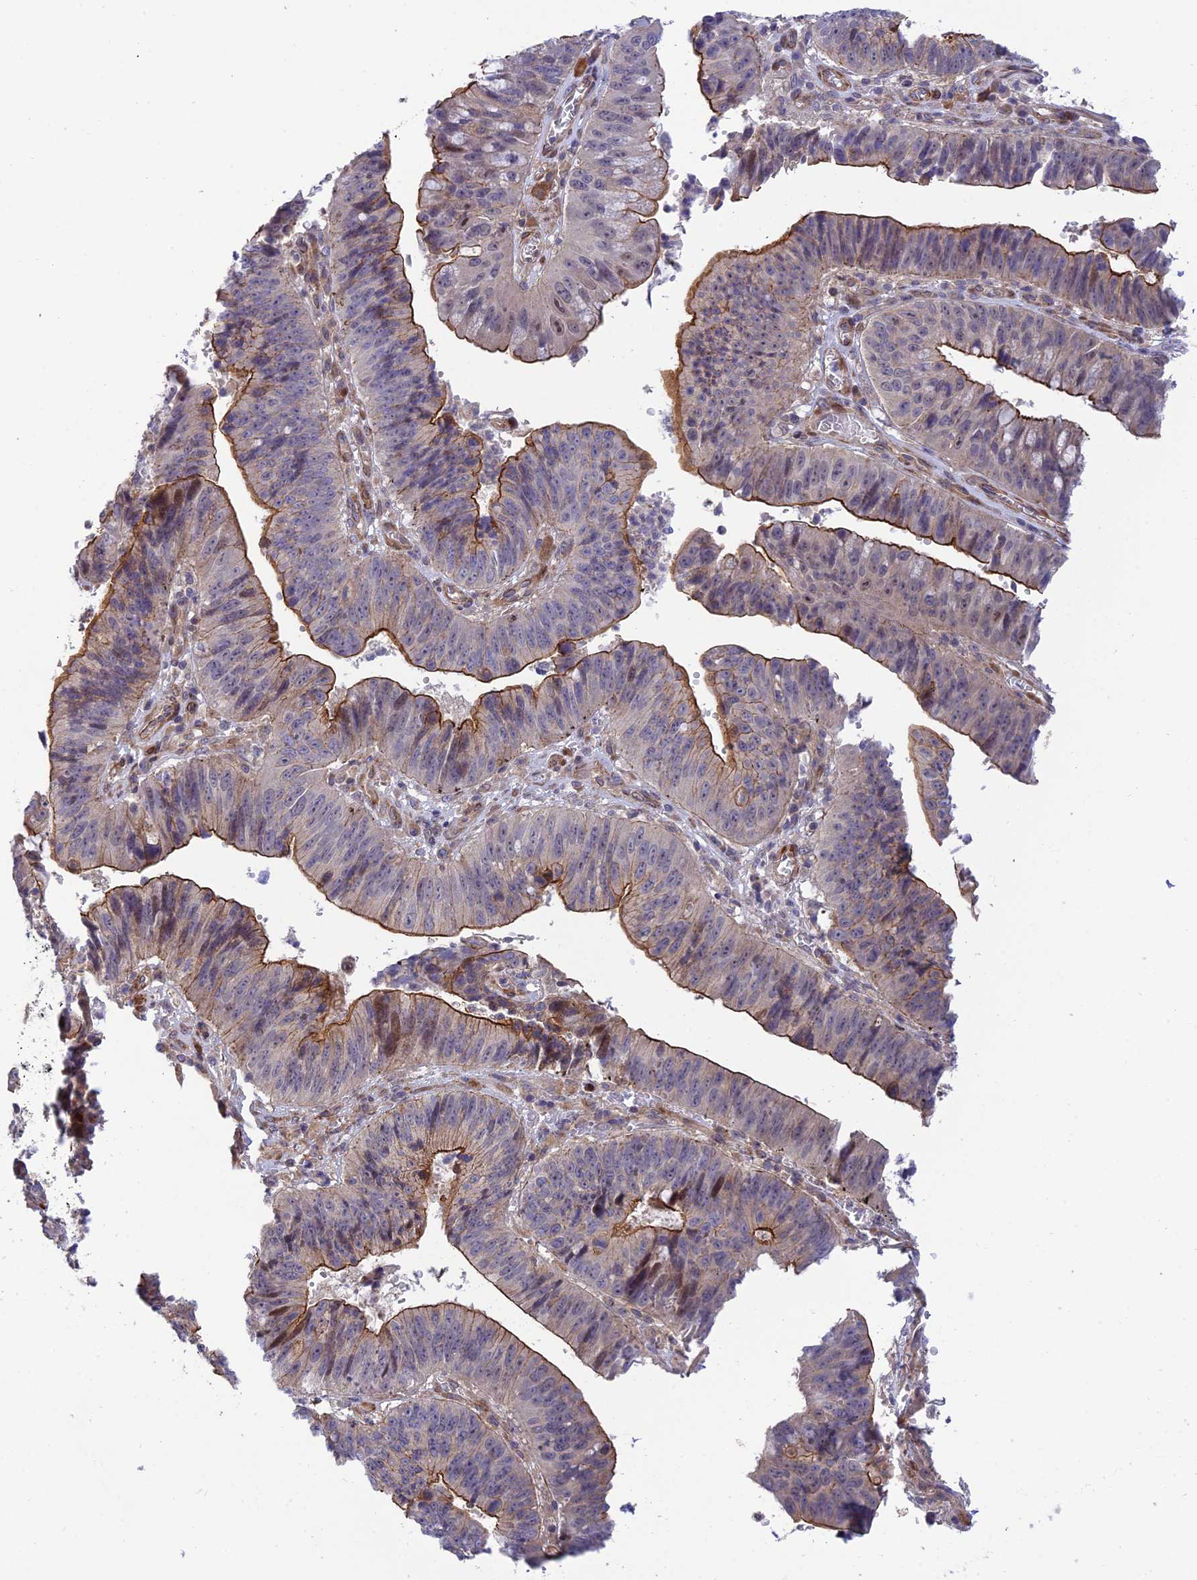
{"staining": {"intensity": "strong", "quantity": "25%-75%", "location": "cytoplasmic/membranous"}, "tissue": "stomach cancer", "cell_type": "Tumor cells", "image_type": "cancer", "snomed": [{"axis": "morphology", "description": "Adenocarcinoma, NOS"}, {"axis": "topography", "description": "Stomach"}], "caption": "An image of human stomach cancer stained for a protein exhibits strong cytoplasmic/membranous brown staining in tumor cells.", "gene": "ZNF584", "patient": {"sex": "male", "age": 59}}